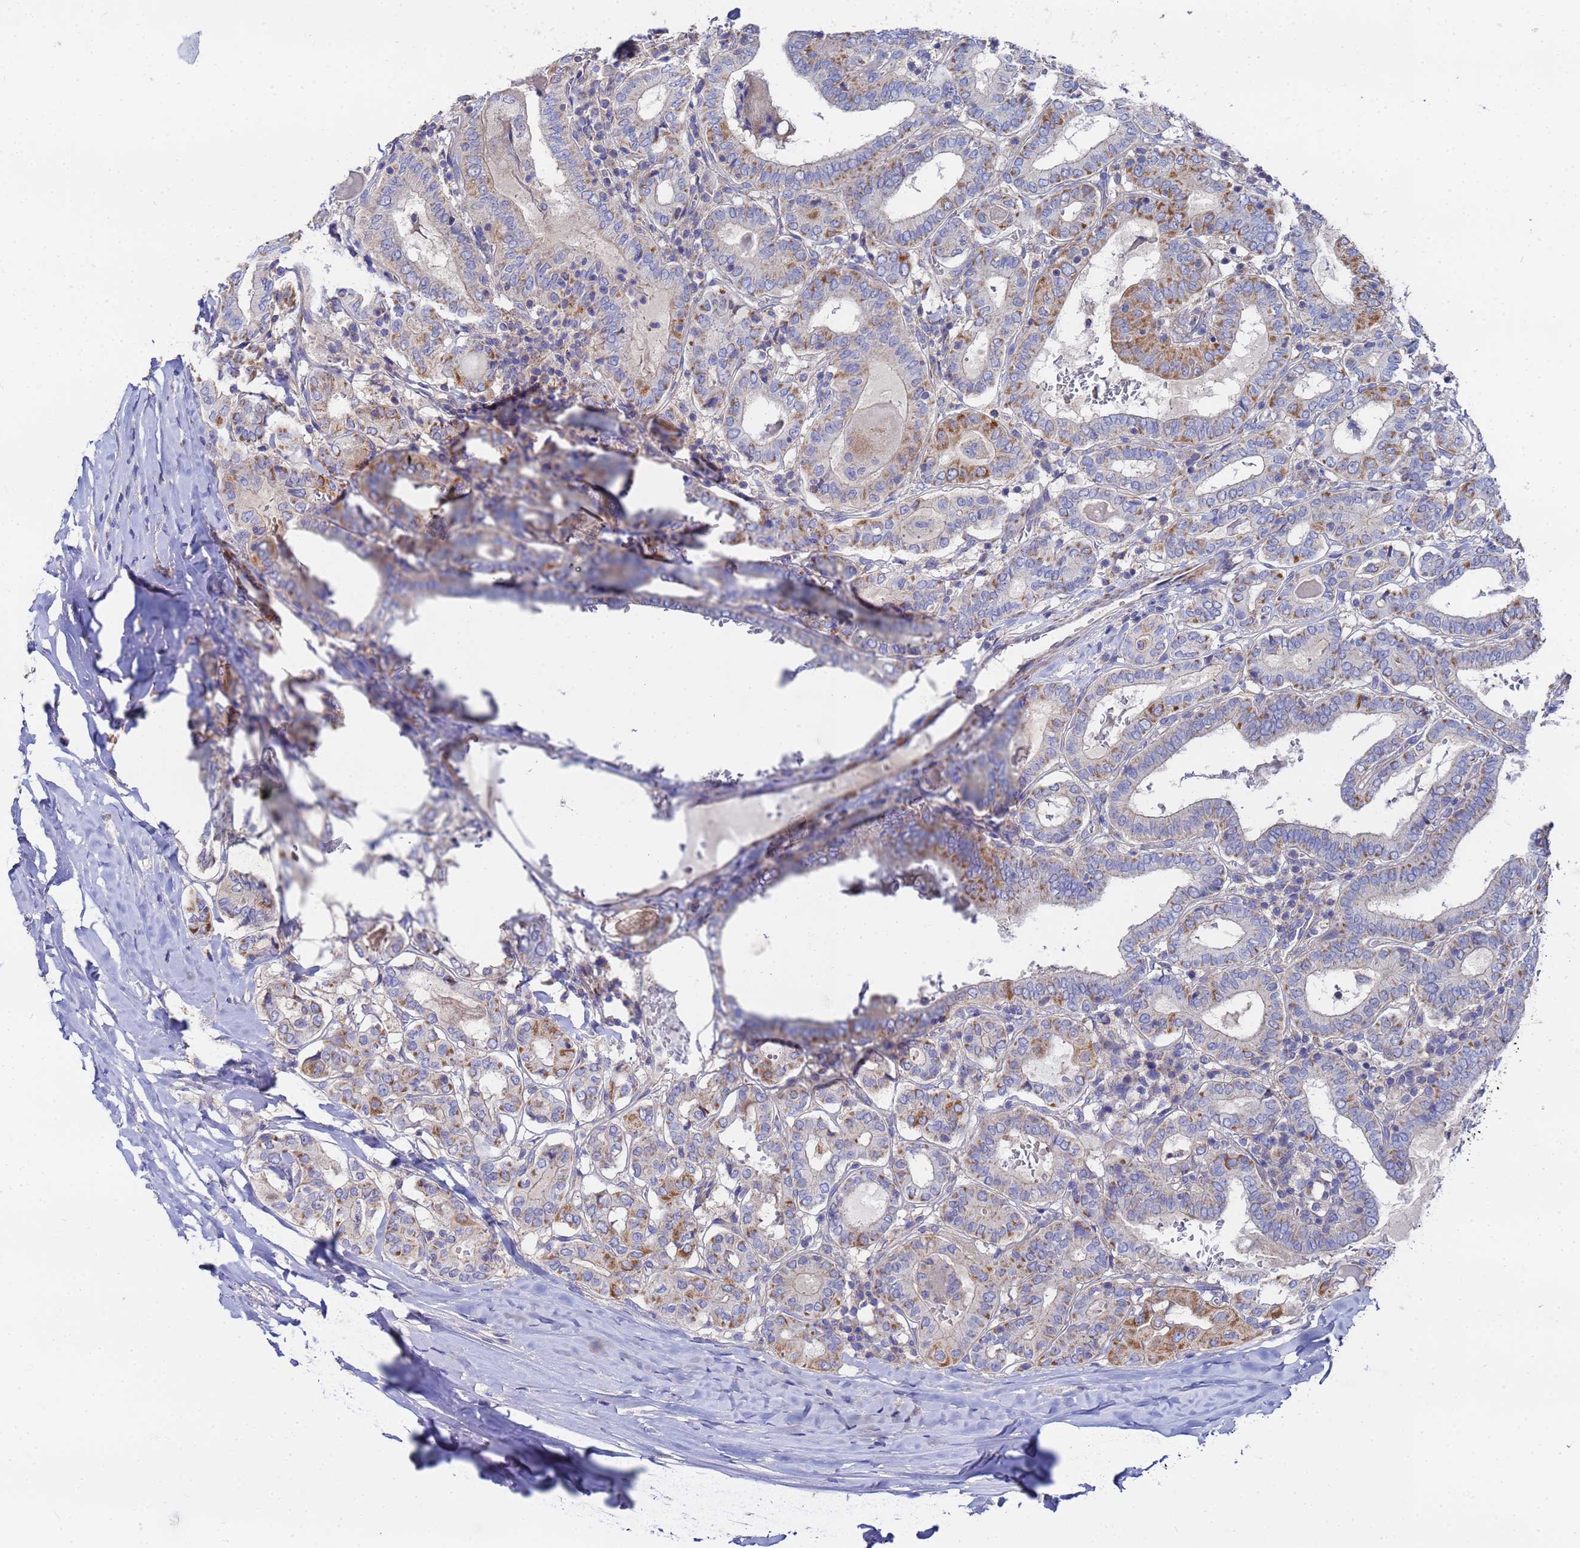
{"staining": {"intensity": "moderate", "quantity": "25%-75%", "location": "cytoplasmic/membranous"}, "tissue": "thyroid cancer", "cell_type": "Tumor cells", "image_type": "cancer", "snomed": [{"axis": "morphology", "description": "Papillary adenocarcinoma, NOS"}, {"axis": "topography", "description": "Thyroid gland"}], "caption": "This photomicrograph demonstrates immunohistochemistry (IHC) staining of human thyroid papillary adenocarcinoma, with medium moderate cytoplasmic/membranous expression in about 25%-75% of tumor cells.", "gene": "FAHD2A", "patient": {"sex": "female", "age": 72}}